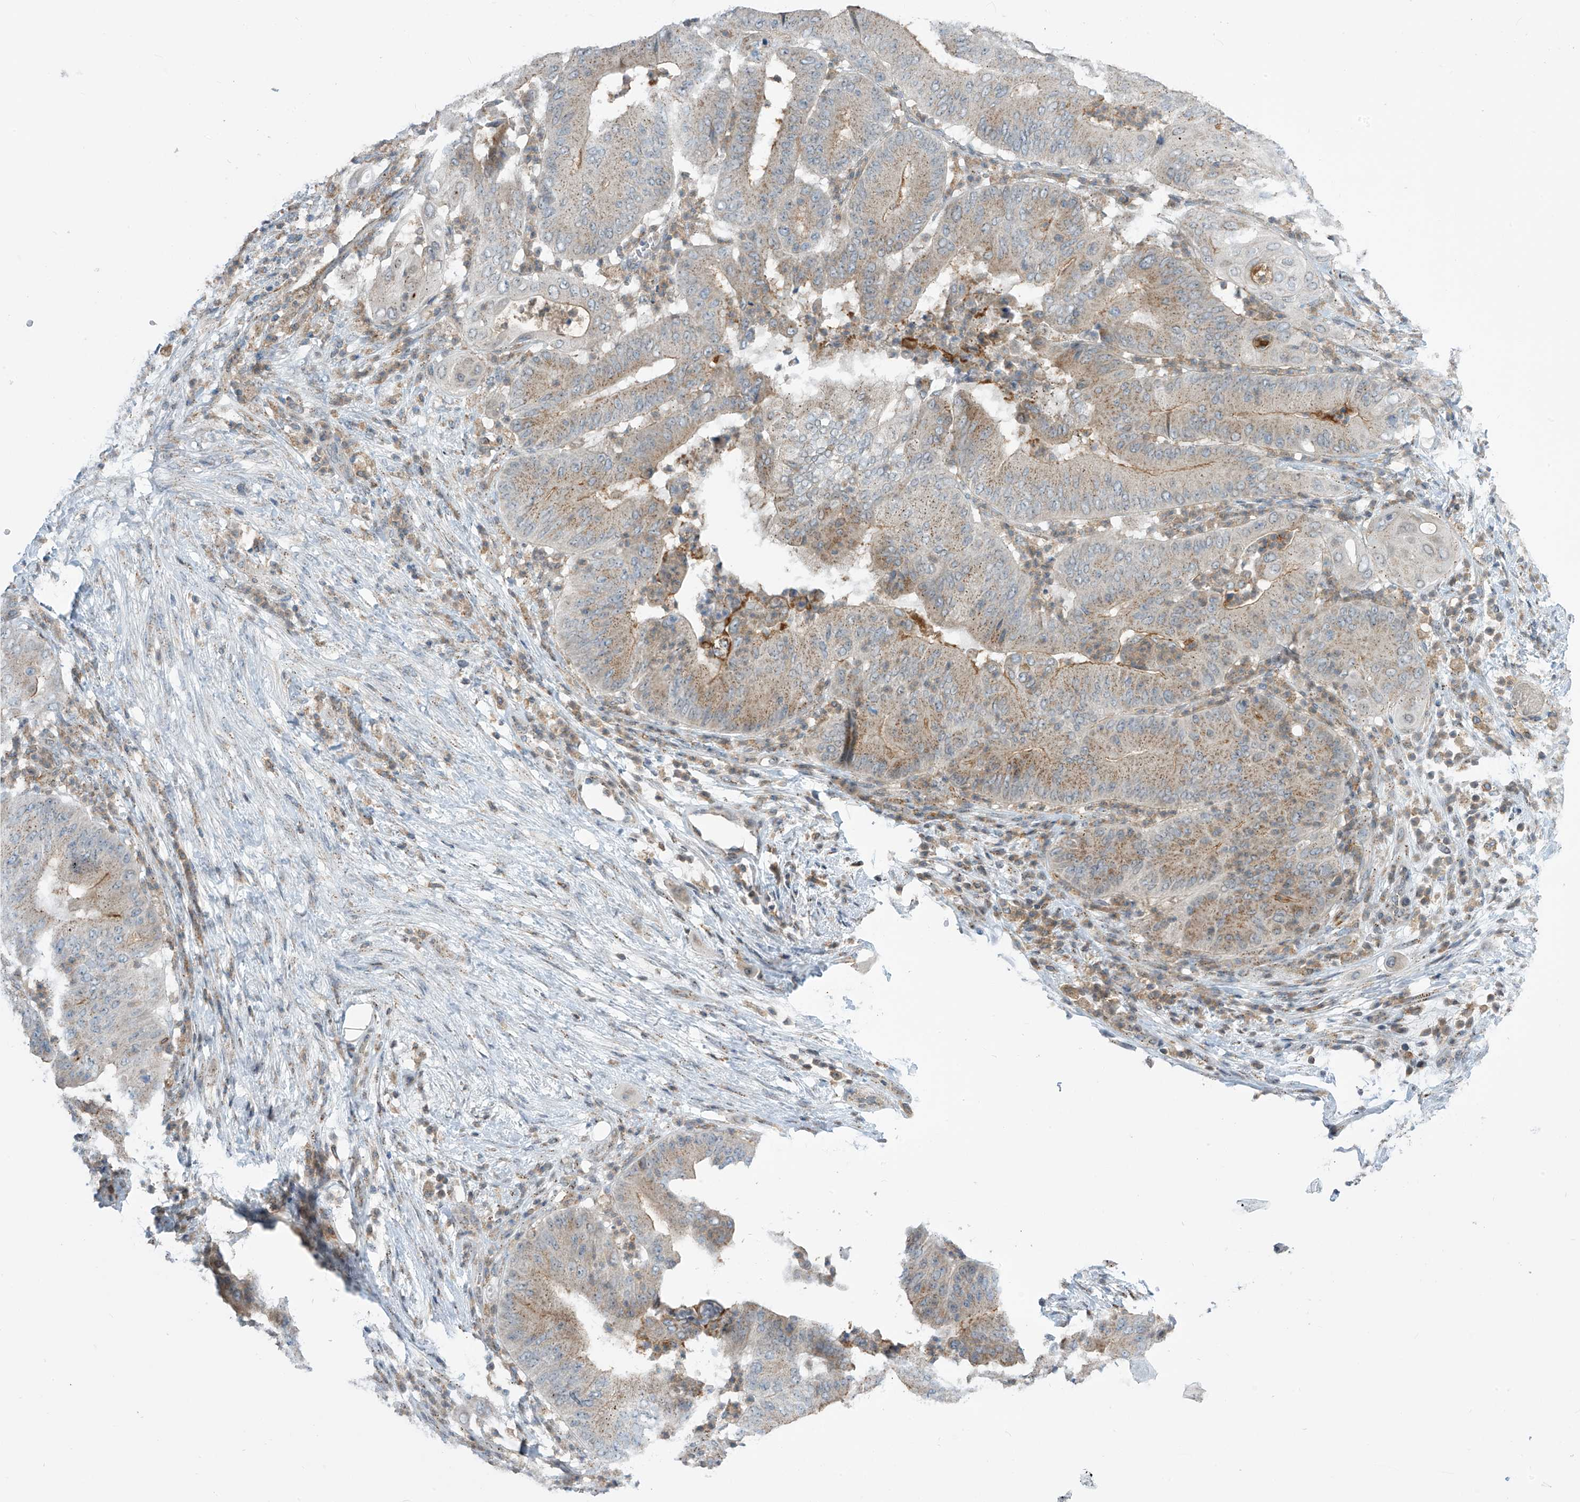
{"staining": {"intensity": "weak", "quantity": "25%-75%", "location": "cytoplasmic/membranous"}, "tissue": "pancreatic cancer", "cell_type": "Tumor cells", "image_type": "cancer", "snomed": [{"axis": "morphology", "description": "Adenocarcinoma, NOS"}, {"axis": "topography", "description": "Pancreas"}], "caption": "DAB (3,3'-diaminobenzidine) immunohistochemical staining of pancreatic adenocarcinoma displays weak cytoplasmic/membranous protein expression in approximately 25%-75% of tumor cells.", "gene": "PARVG", "patient": {"sex": "female", "age": 77}}